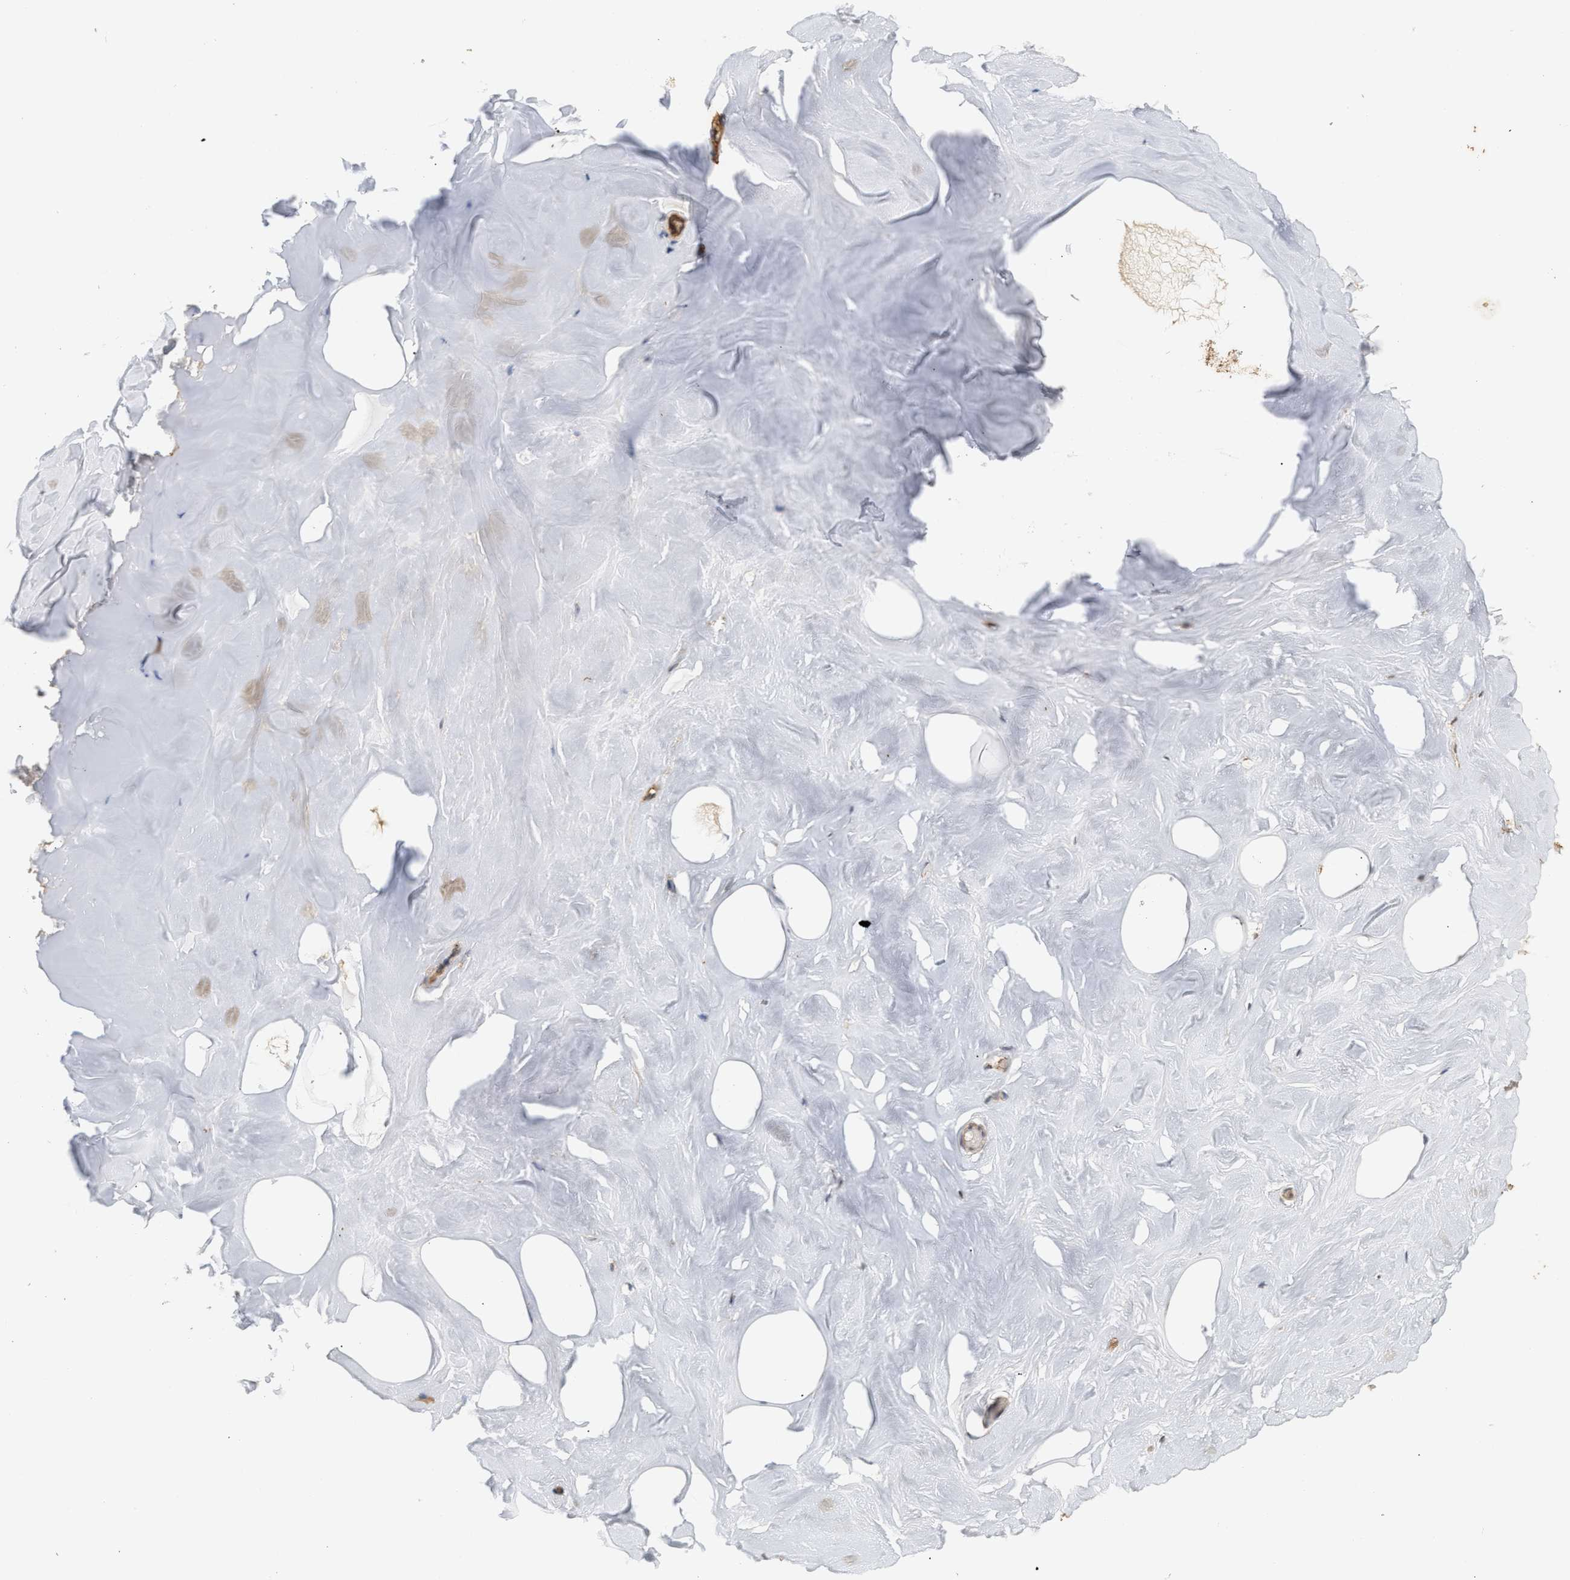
{"staining": {"intensity": "negative", "quantity": "none", "location": "none"}, "tissue": "breast", "cell_type": "Adipocytes", "image_type": "normal", "snomed": [{"axis": "morphology", "description": "Normal tissue, NOS"}, {"axis": "topography", "description": "Breast"}], "caption": "The histopathology image shows no significant expression in adipocytes of breast.", "gene": "PLXND1", "patient": {"sex": "female", "age": 75}}